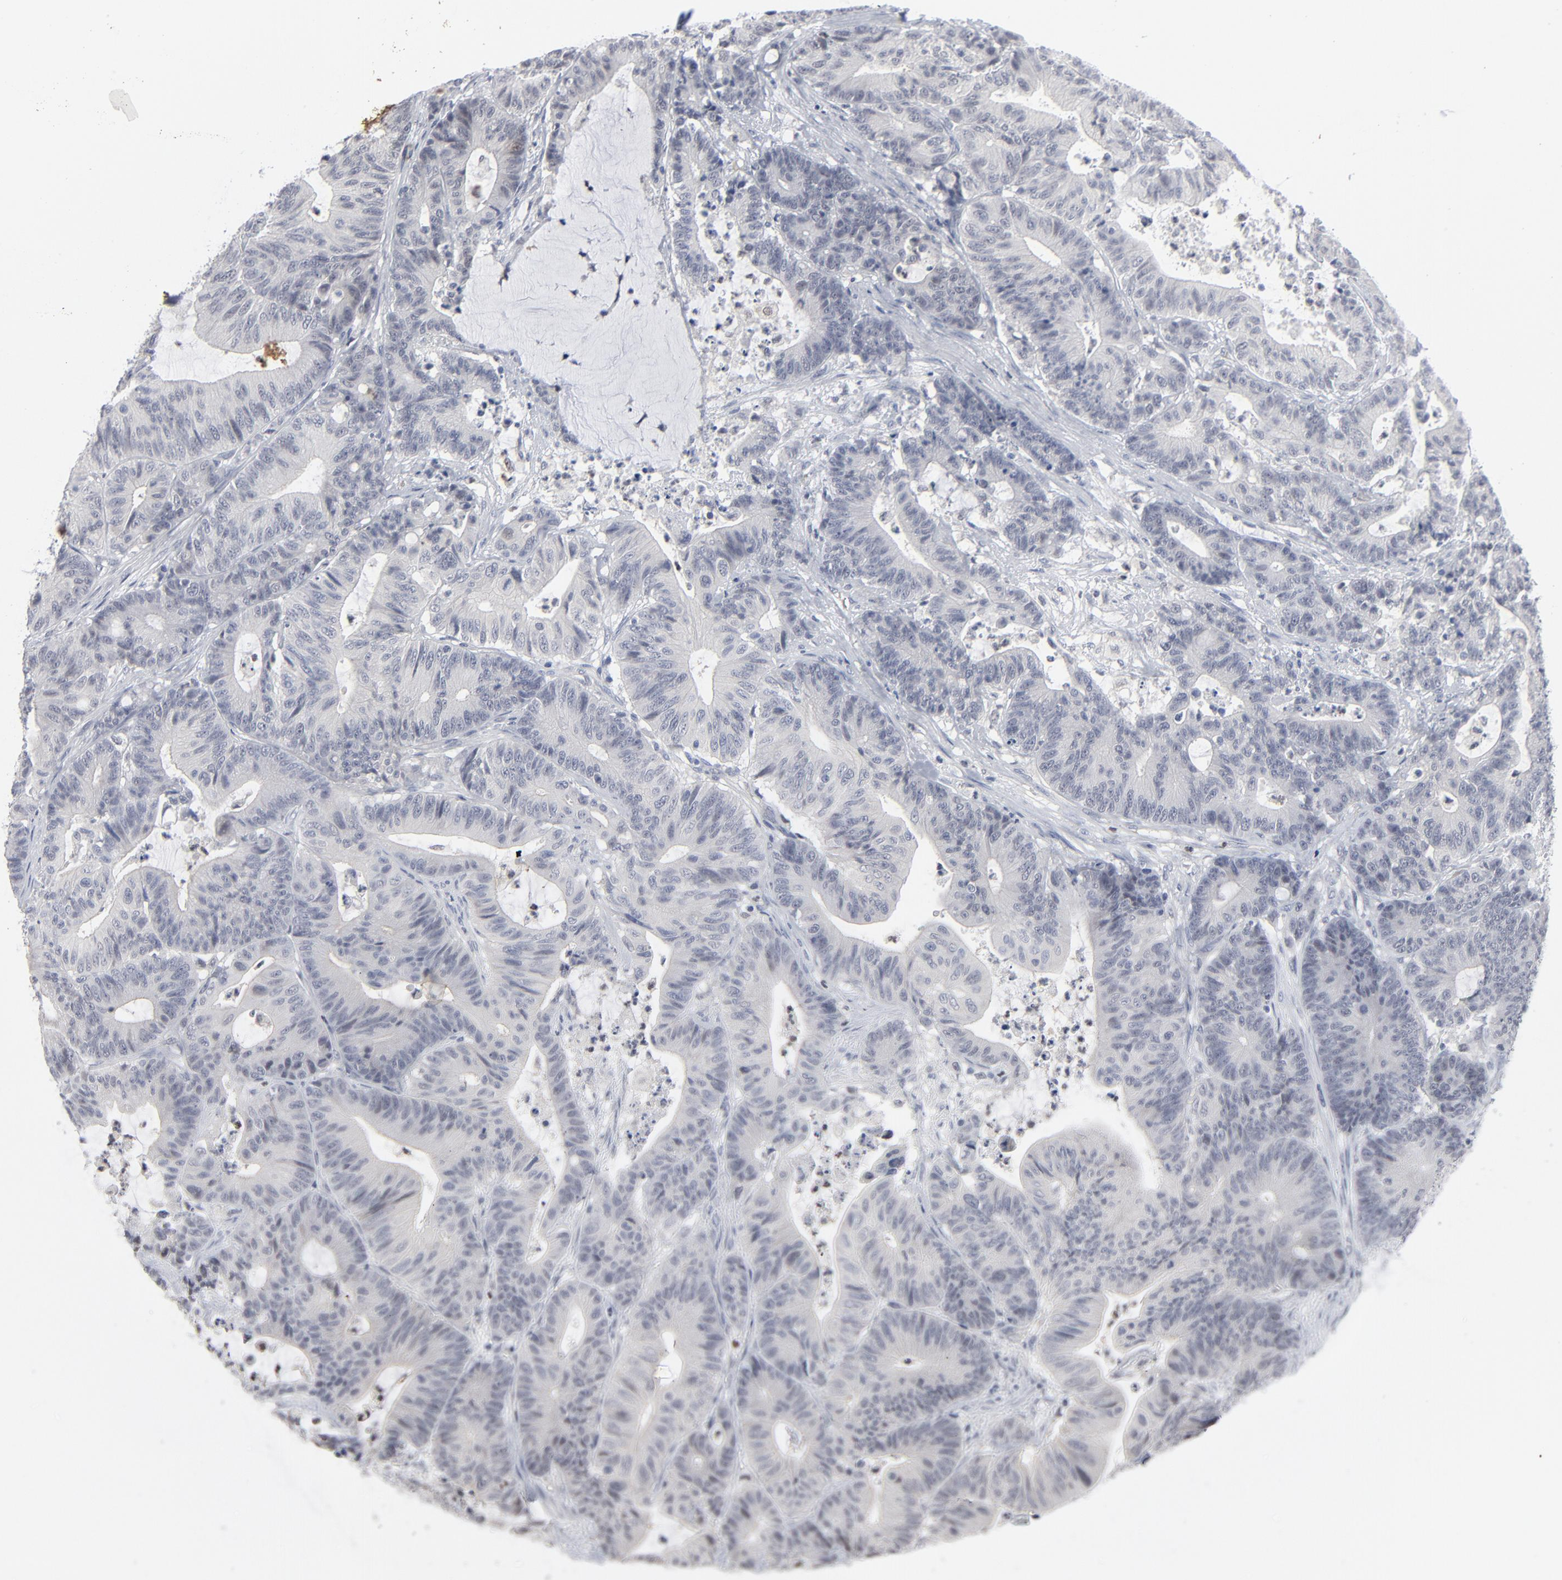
{"staining": {"intensity": "negative", "quantity": "none", "location": "none"}, "tissue": "colorectal cancer", "cell_type": "Tumor cells", "image_type": "cancer", "snomed": [{"axis": "morphology", "description": "Adenocarcinoma, NOS"}, {"axis": "topography", "description": "Colon"}], "caption": "Human colorectal cancer (adenocarcinoma) stained for a protein using immunohistochemistry (IHC) exhibits no expression in tumor cells.", "gene": "FOXN2", "patient": {"sex": "female", "age": 84}}